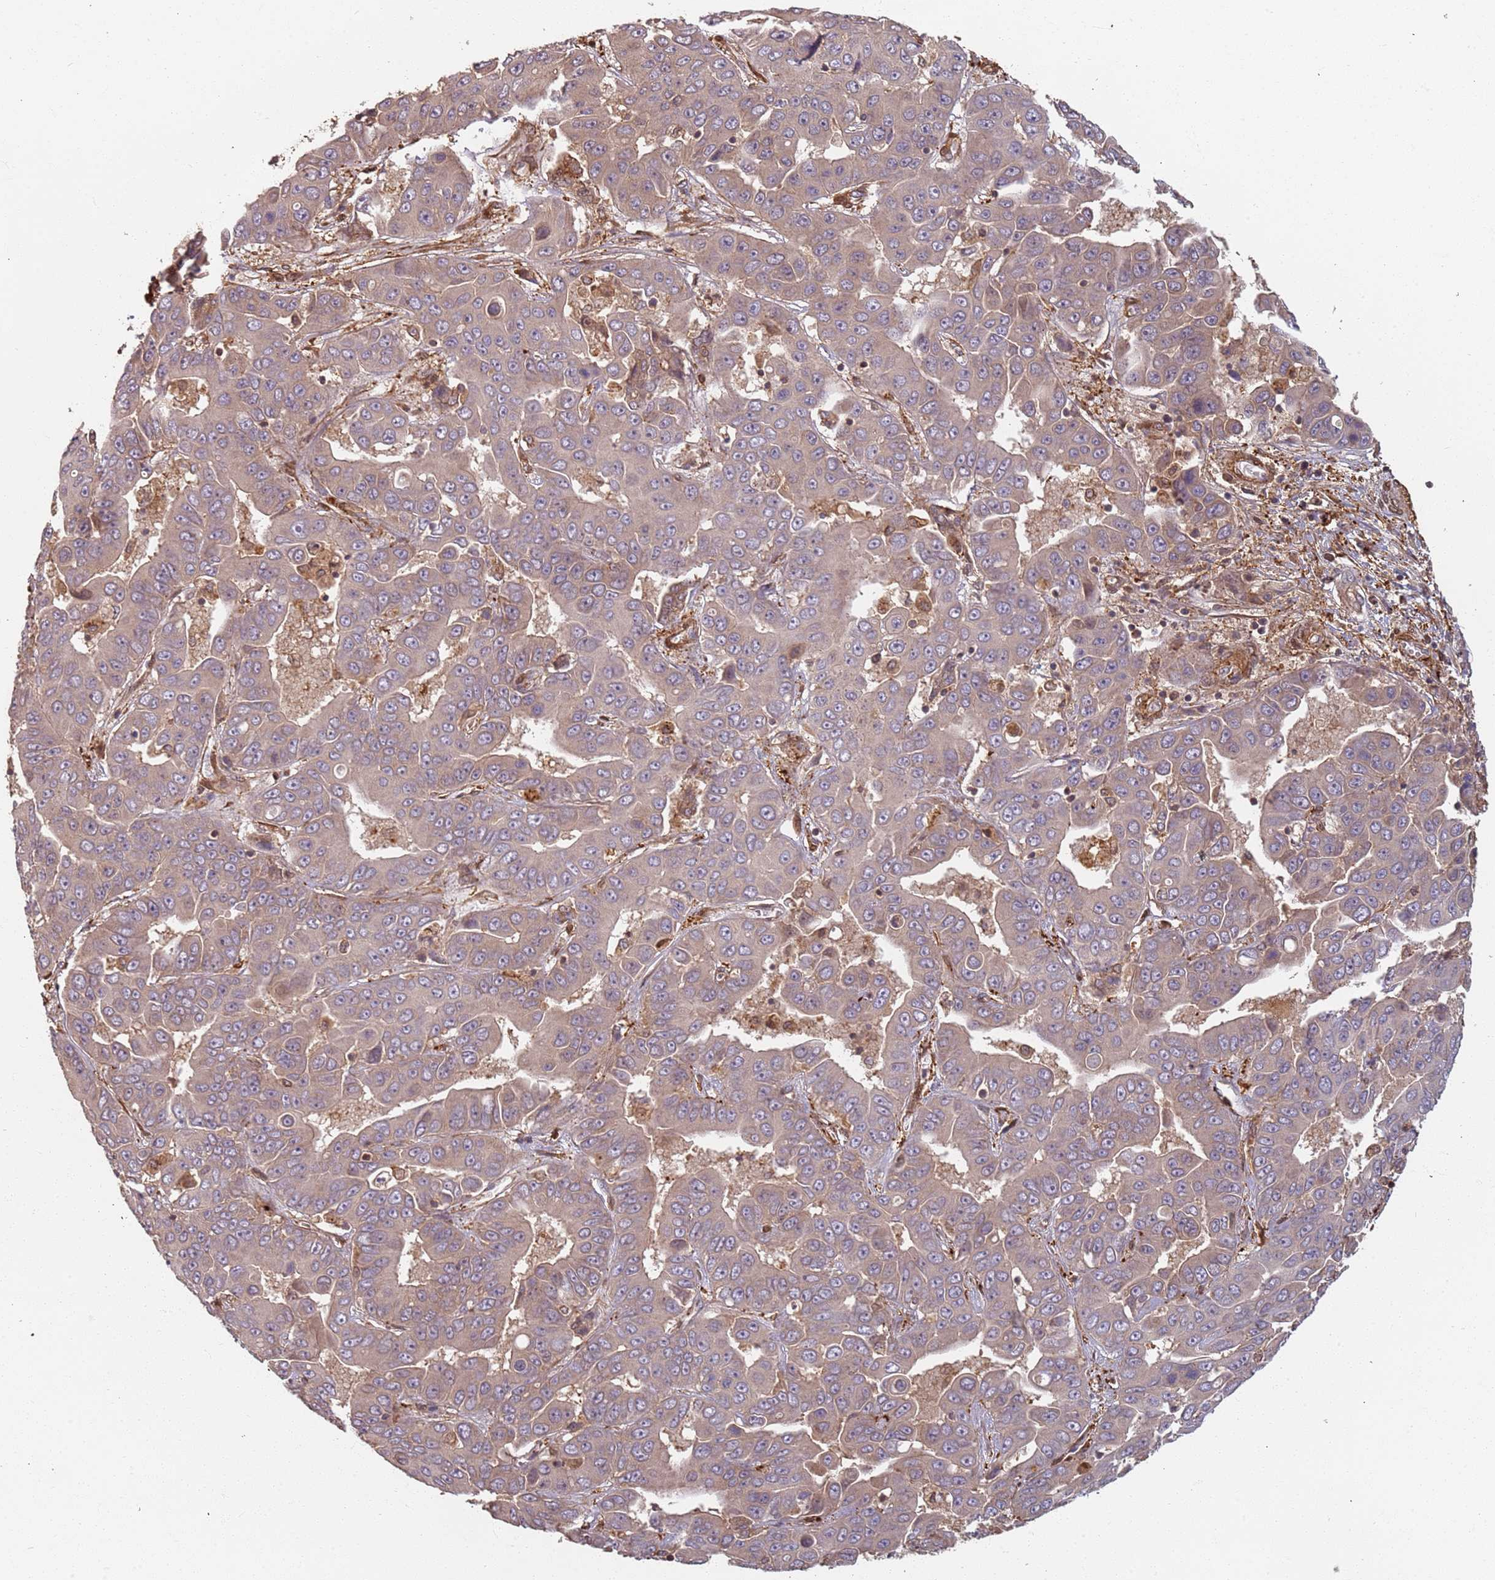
{"staining": {"intensity": "weak", "quantity": "25%-75%", "location": "cytoplasmic/membranous"}, "tissue": "liver cancer", "cell_type": "Tumor cells", "image_type": "cancer", "snomed": [{"axis": "morphology", "description": "Cholangiocarcinoma"}, {"axis": "topography", "description": "Liver"}], "caption": "Immunohistochemical staining of liver cancer (cholangiocarcinoma) reveals low levels of weak cytoplasmic/membranous staining in approximately 25%-75% of tumor cells. (Stains: DAB in brown, nuclei in blue, Microscopy: brightfield microscopy at high magnification).", "gene": "SDCCAG8", "patient": {"sex": "female", "age": 52}}